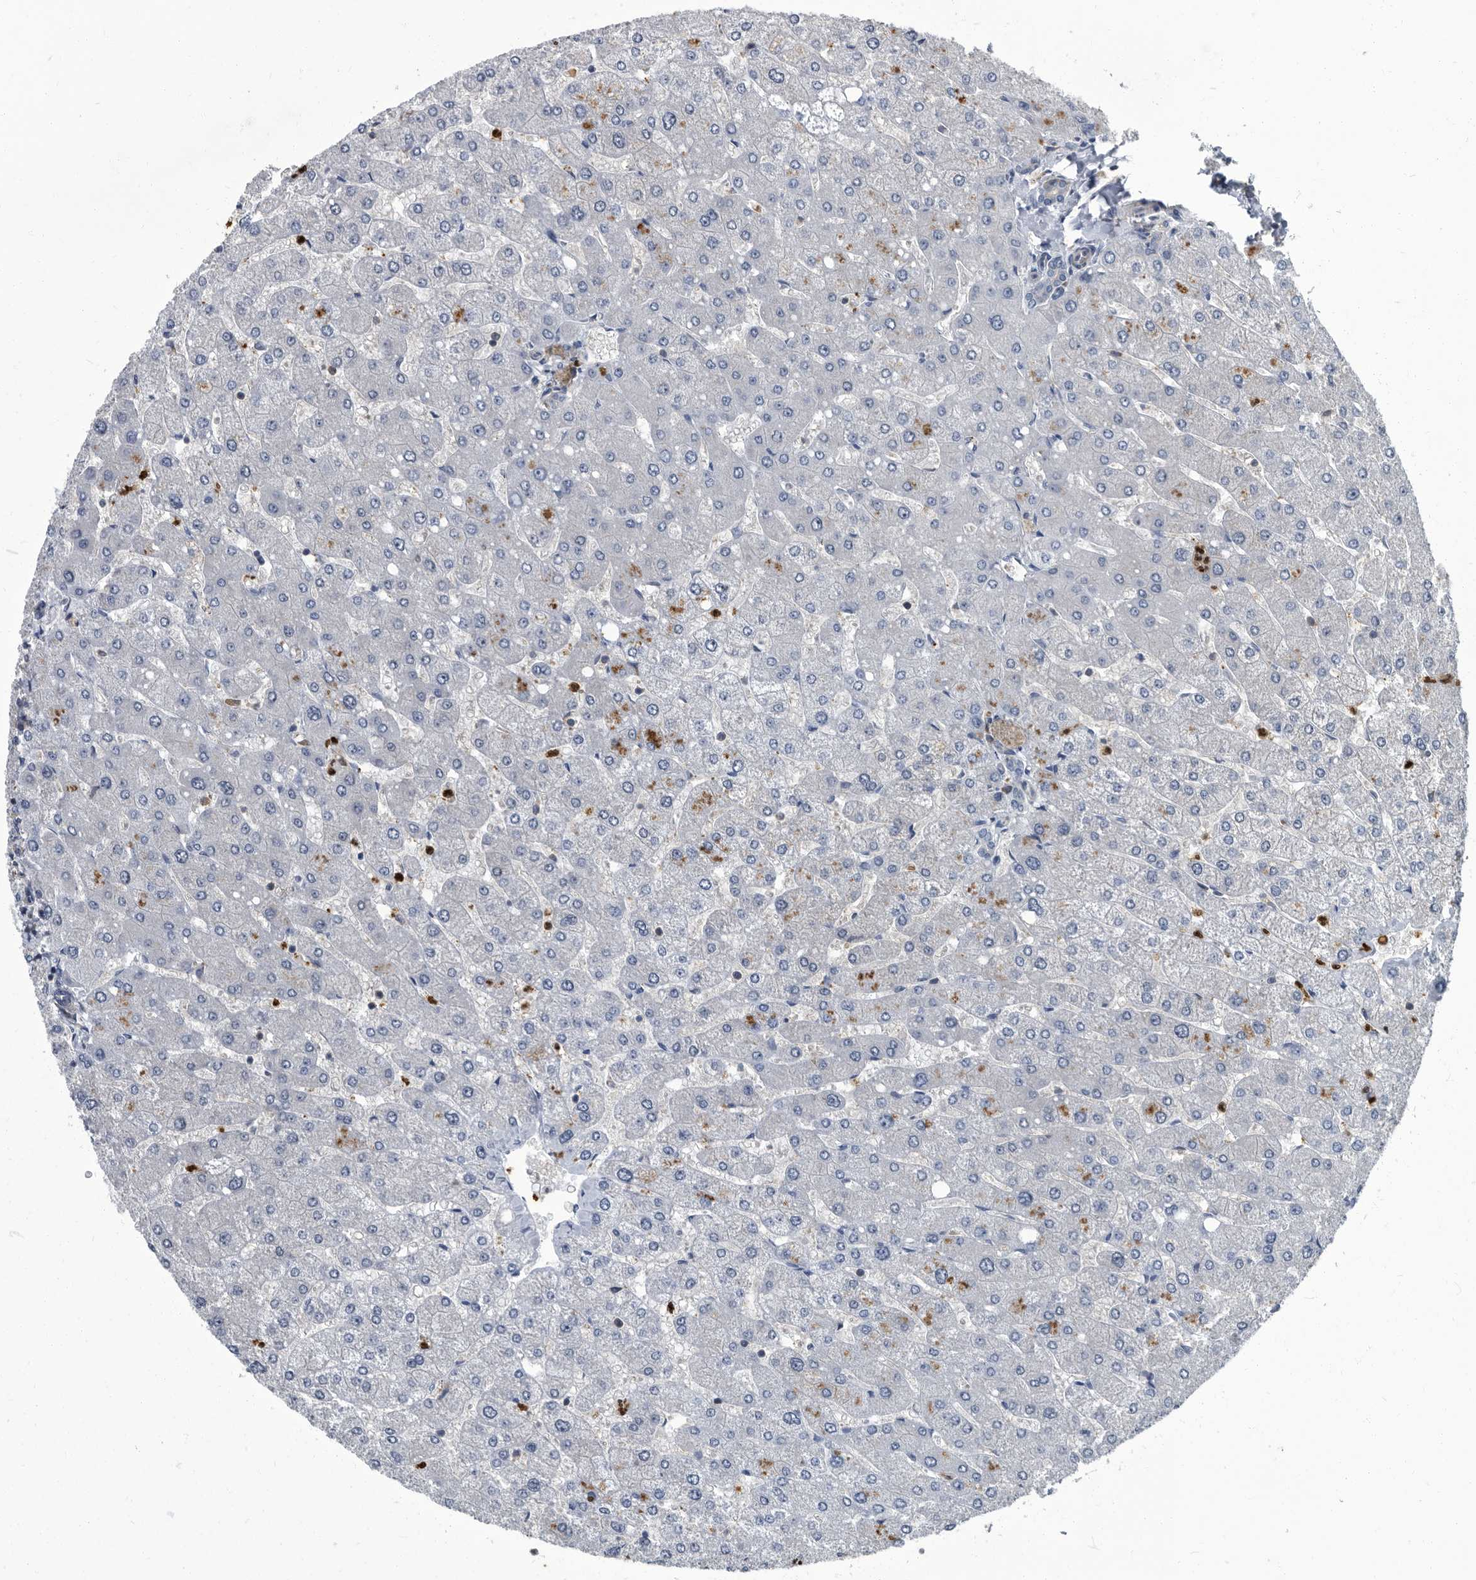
{"staining": {"intensity": "negative", "quantity": "none", "location": "none"}, "tissue": "liver", "cell_type": "Cholangiocytes", "image_type": "normal", "snomed": [{"axis": "morphology", "description": "Normal tissue, NOS"}, {"axis": "topography", "description": "Liver"}], "caption": "Liver was stained to show a protein in brown. There is no significant staining in cholangiocytes. (DAB immunohistochemistry (IHC), high magnification).", "gene": "CDV3", "patient": {"sex": "male", "age": 55}}